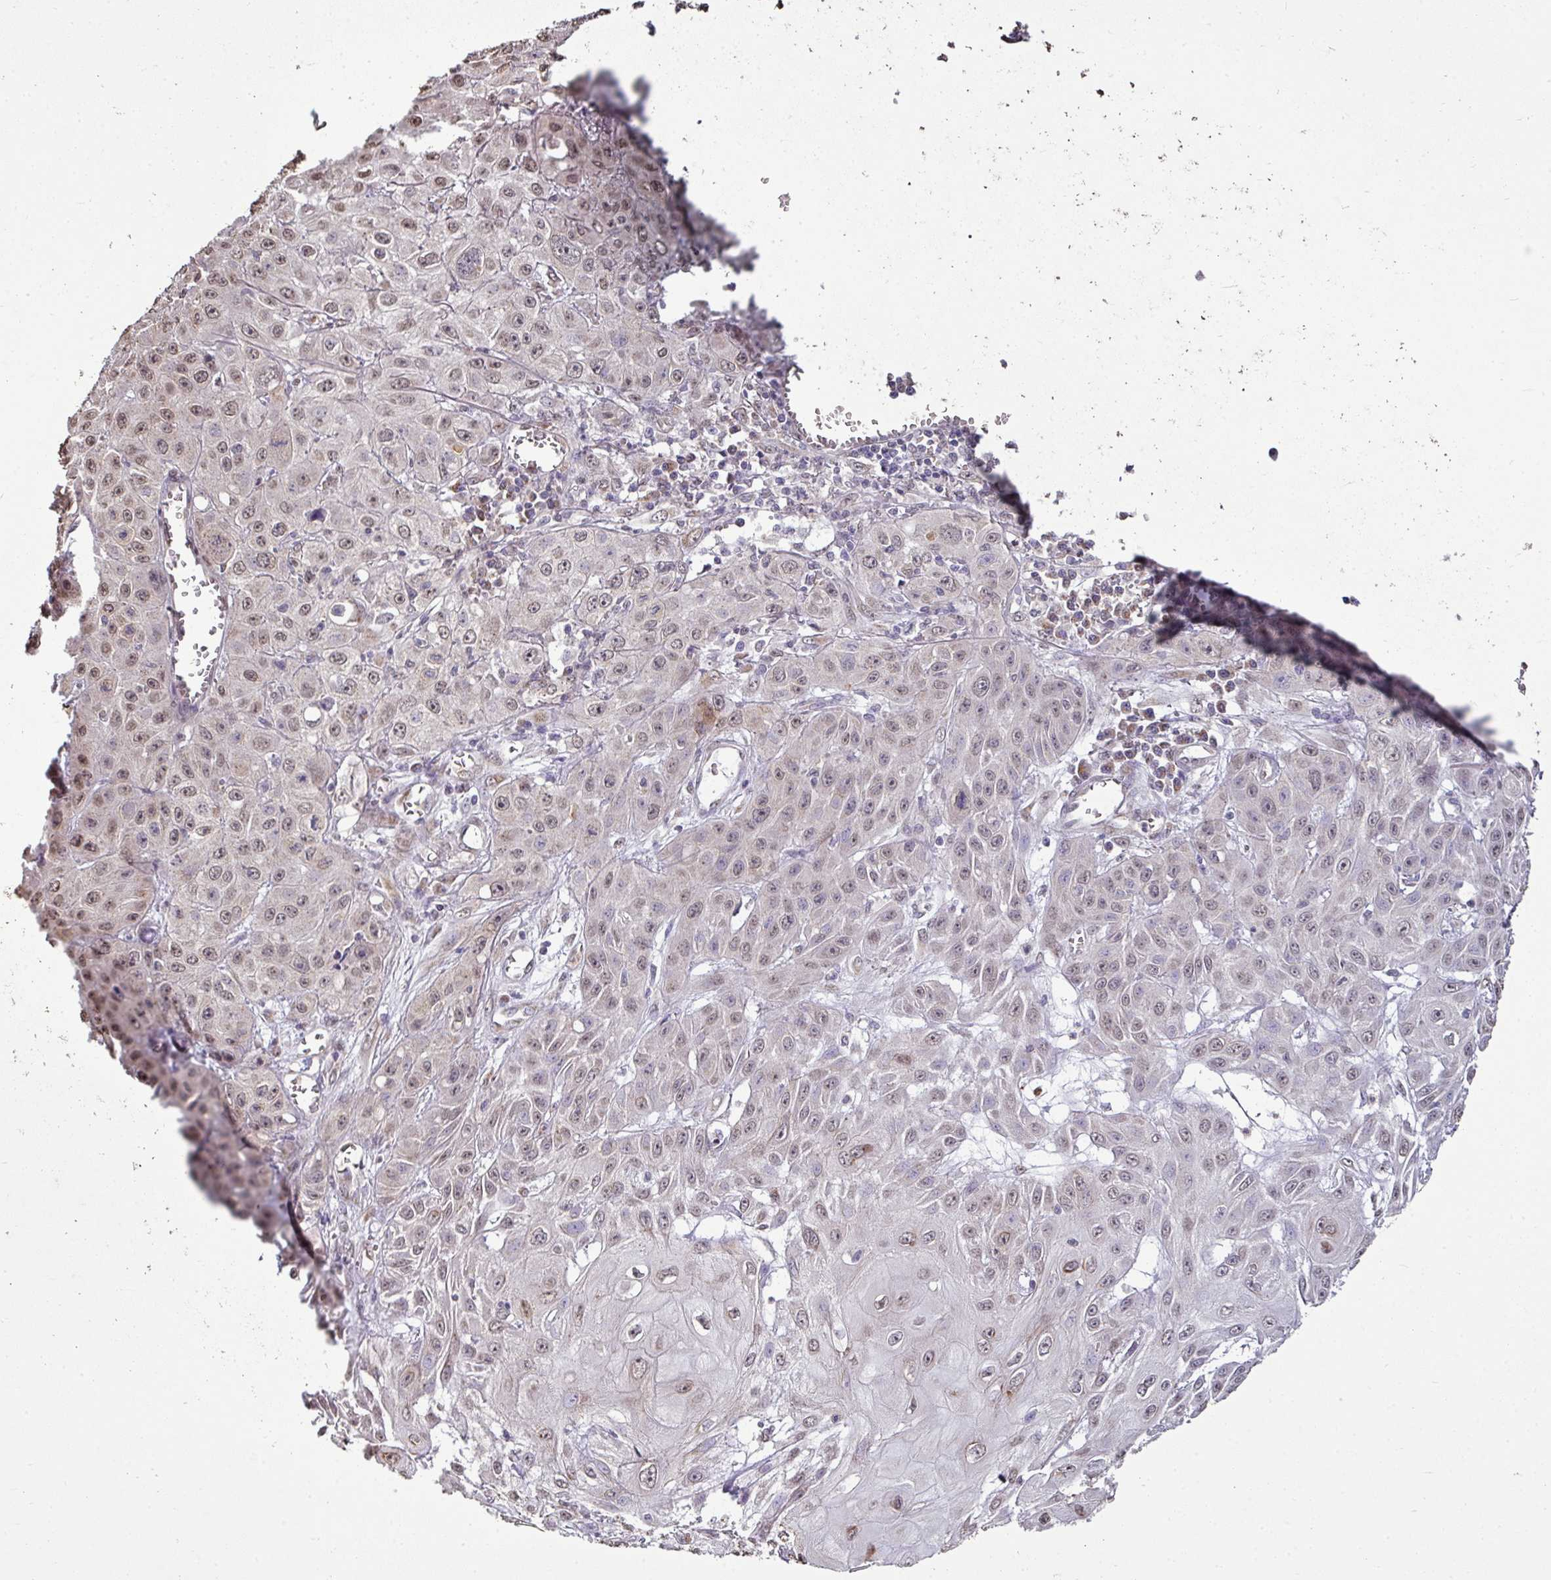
{"staining": {"intensity": "moderate", "quantity": ">75%", "location": "nuclear"}, "tissue": "skin cancer", "cell_type": "Tumor cells", "image_type": "cancer", "snomed": [{"axis": "morphology", "description": "Squamous cell carcinoma, NOS"}, {"axis": "topography", "description": "Skin"}, {"axis": "topography", "description": "Vulva"}], "caption": "A photomicrograph showing moderate nuclear staining in about >75% of tumor cells in squamous cell carcinoma (skin), as visualized by brown immunohistochemical staining.", "gene": "JPH2", "patient": {"sex": "female", "age": 71}}